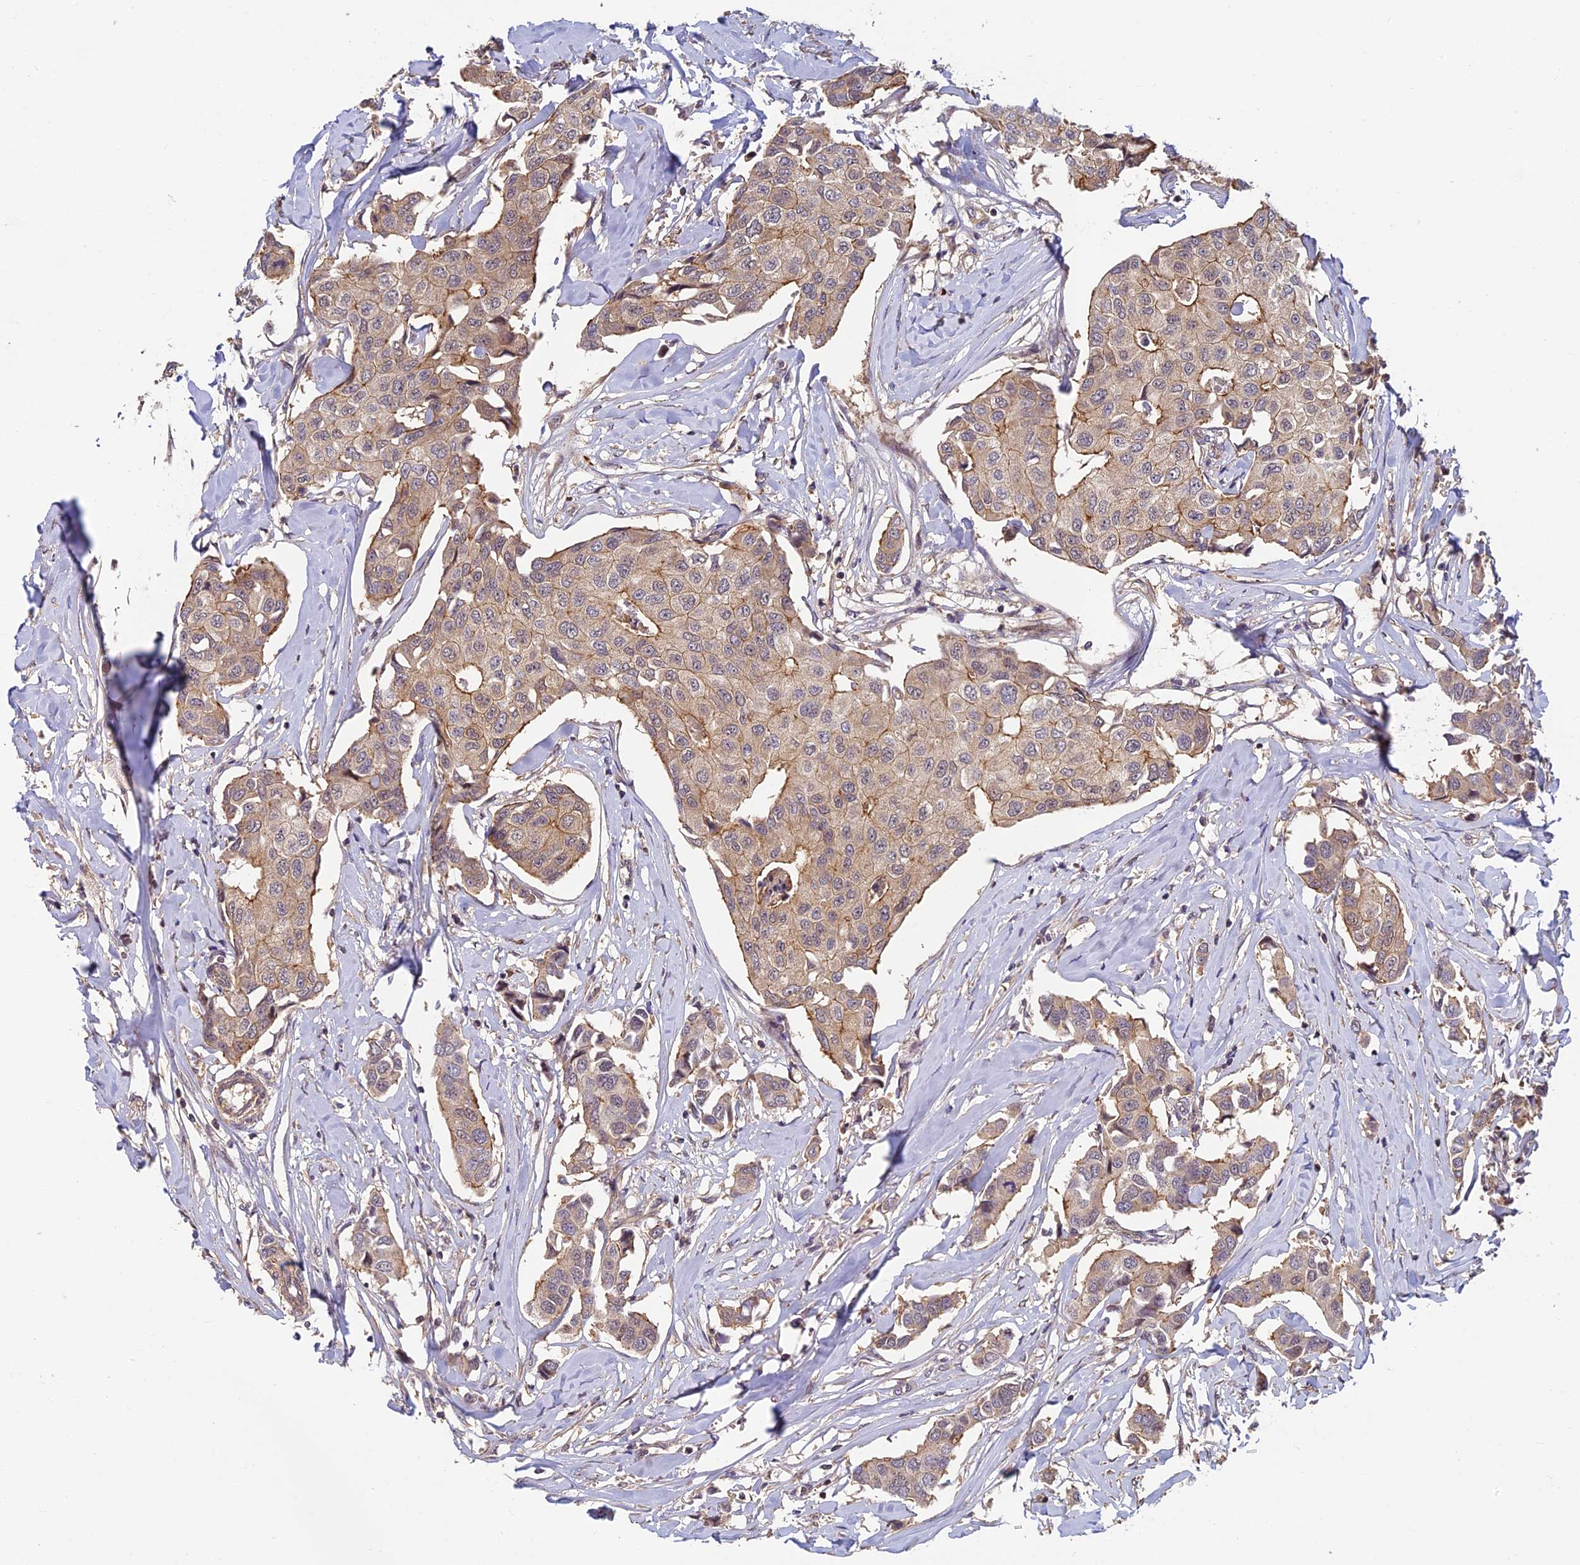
{"staining": {"intensity": "moderate", "quantity": "<25%", "location": "cytoplasmic/membranous"}, "tissue": "breast cancer", "cell_type": "Tumor cells", "image_type": "cancer", "snomed": [{"axis": "morphology", "description": "Duct carcinoma"}, {"axis": "topography", "description": "Breast"}], "caption": "A brown stain shows moderate cytoplasmic/membranous expression of a protein in intraductal carcinoma (breast) tumor cells.", "gene": "PIKFYVE", "patient": {"sex": "female", "age": 80}}